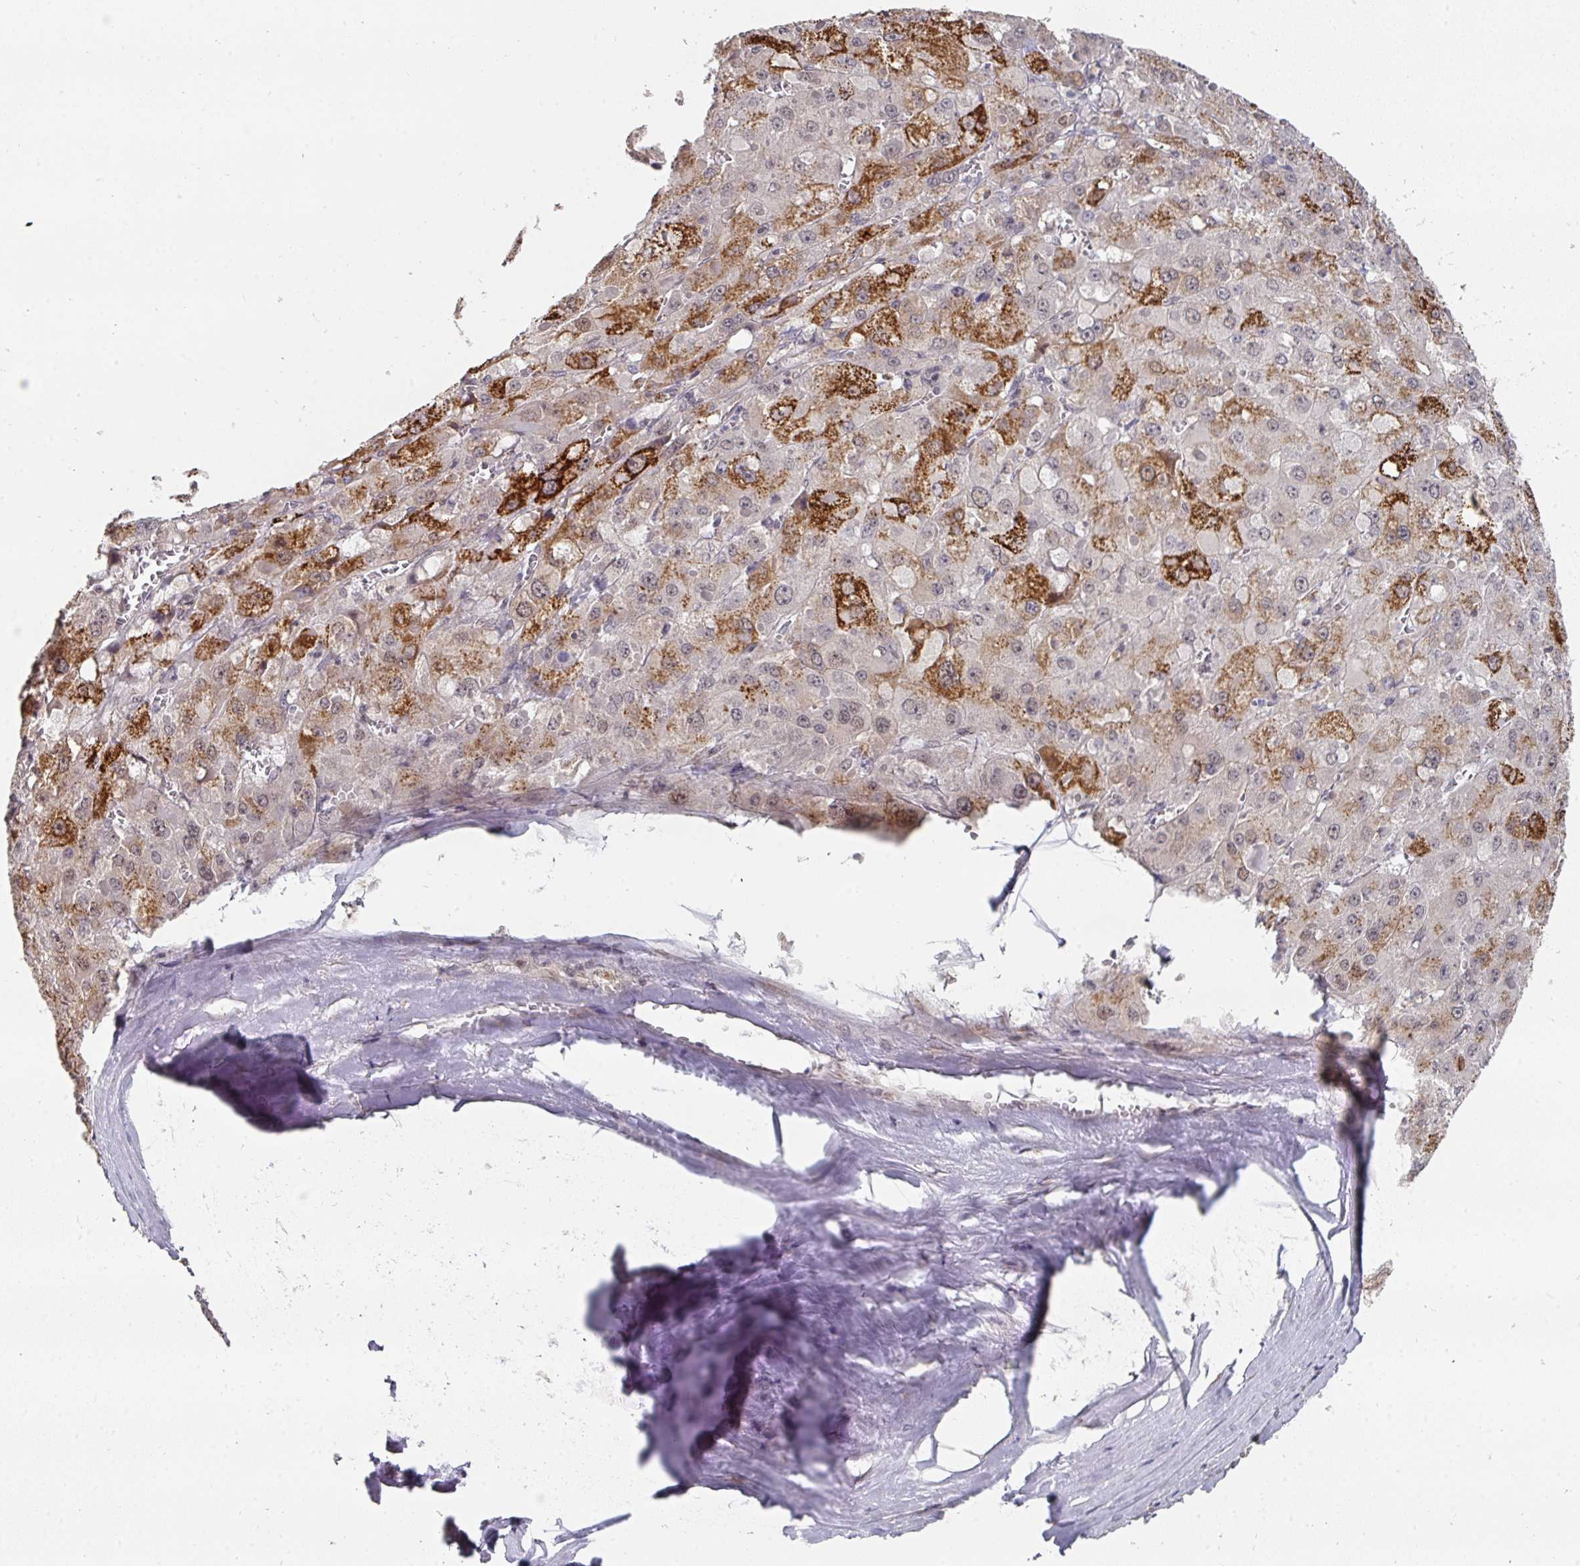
{"staining": {"intensity": "strong", "quantity": "<25%", "location": "cytoplasmic/membranous"}, "tissue": "liver cancer", "cell_type": "Tumor cells", "image_type": "cancer", "snomed": [{"axis": "morphology", "description": "Carcinoma, Hepatocellular, NOS"}, {"axis": "topography", "description": "Liver"}], "caption": "The immunohistochemical stain labels strong cytoplasmic/membranous staining in tumor cells of hepatocellular carcinoma (liver) tissue.", "gene": "C18orf25", "patient": {"sex": "female", "age": 73}}